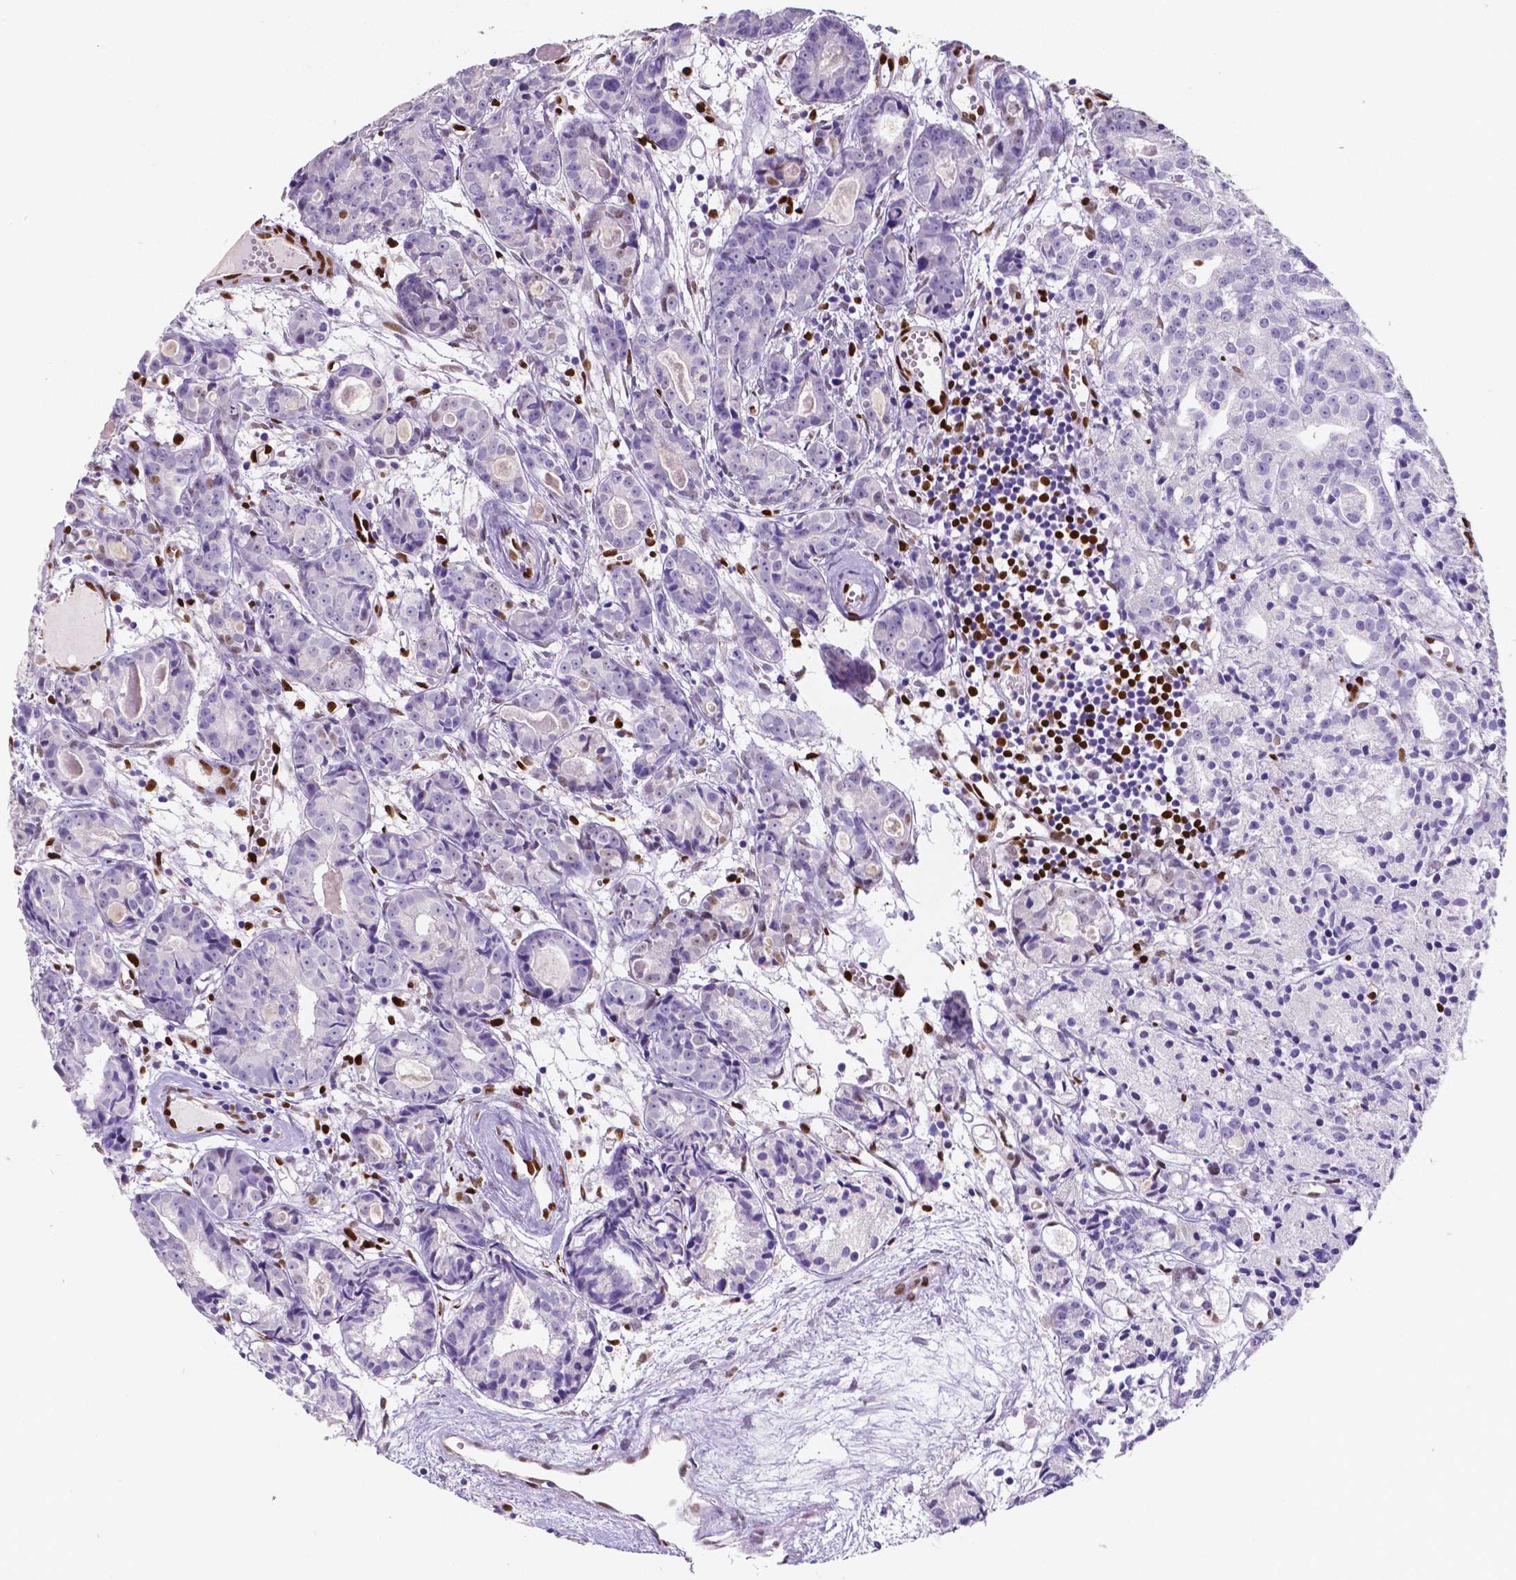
{"staining": {"intensity": "negative", "quantity": "none", "location": "none"}, "tissue": "prostate cancer", "cell_type": "Tumor cells", "image_type": "cancer", "snomed": [{"axis": "morphology", "description": "Adenocarcinoma, Medium grade"}, {"axis": "topography", "description": "Prostate"}], "caption": "An image of prostate adenocarcinoma (medium-grade) stained for a protein demonstrates no brown staining in tumor cells.", "gene": "MEF2C", "patient": {"sex": "male", "age": 74}}